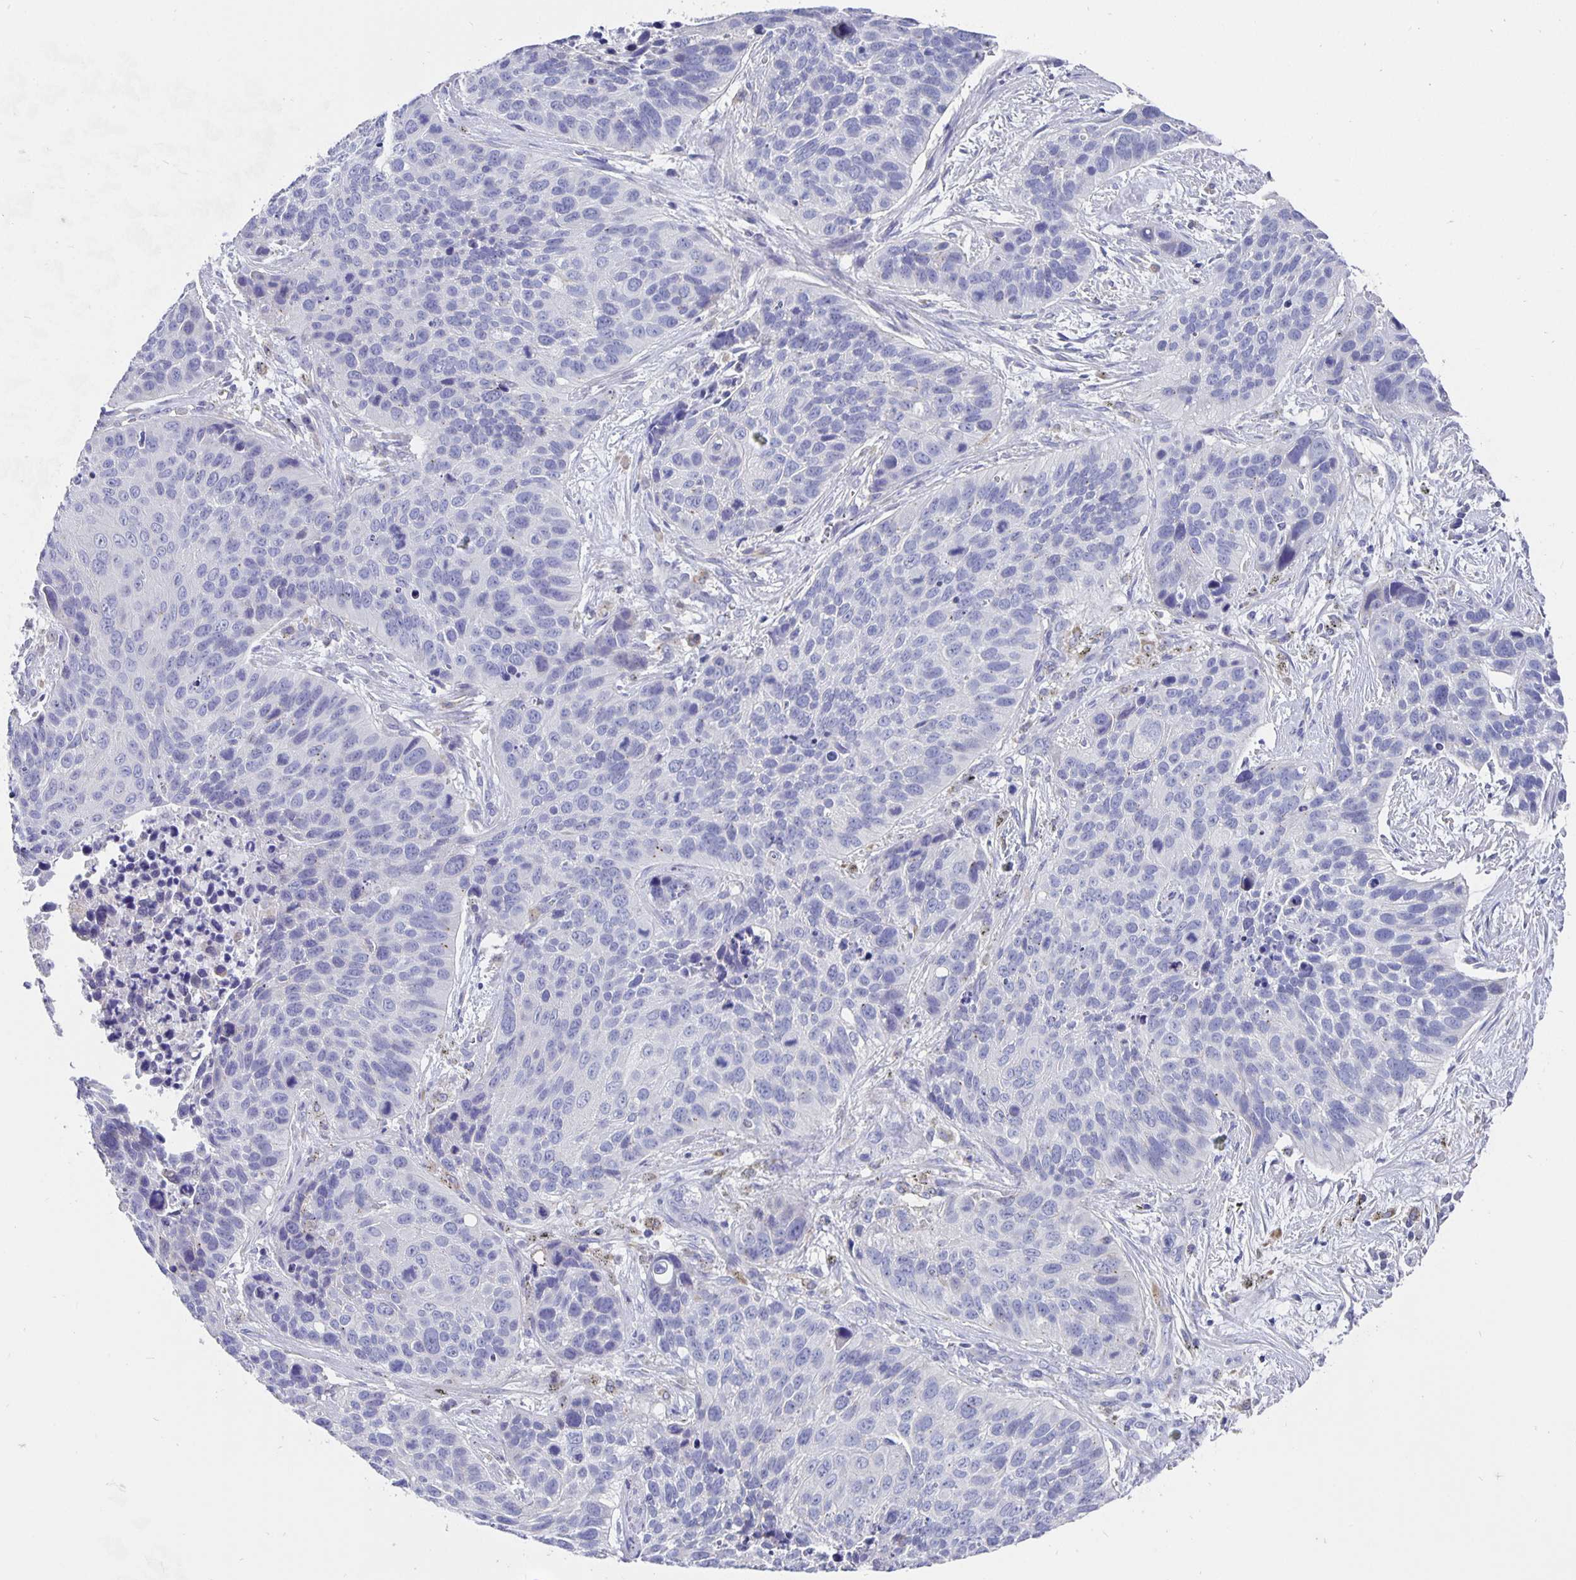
{"staining": {"intensity": "negative", "quantity": "none", "location": "none"}, "tissue": "lung cancer", "cell_type": "Tumor cells", "image_type": "cancer", "snomed": [{"axis": "morphology", "description": "Squamous cell carcinoma, NOS"}, {"axis": "topography", "description": "Lung"}], "caption": "A histopathology image of lung cancer stained for a protein reveals no brown staining in tumor cells.", "gene": "CFAP74", "patient": {"sex": "male", "age": 62}}